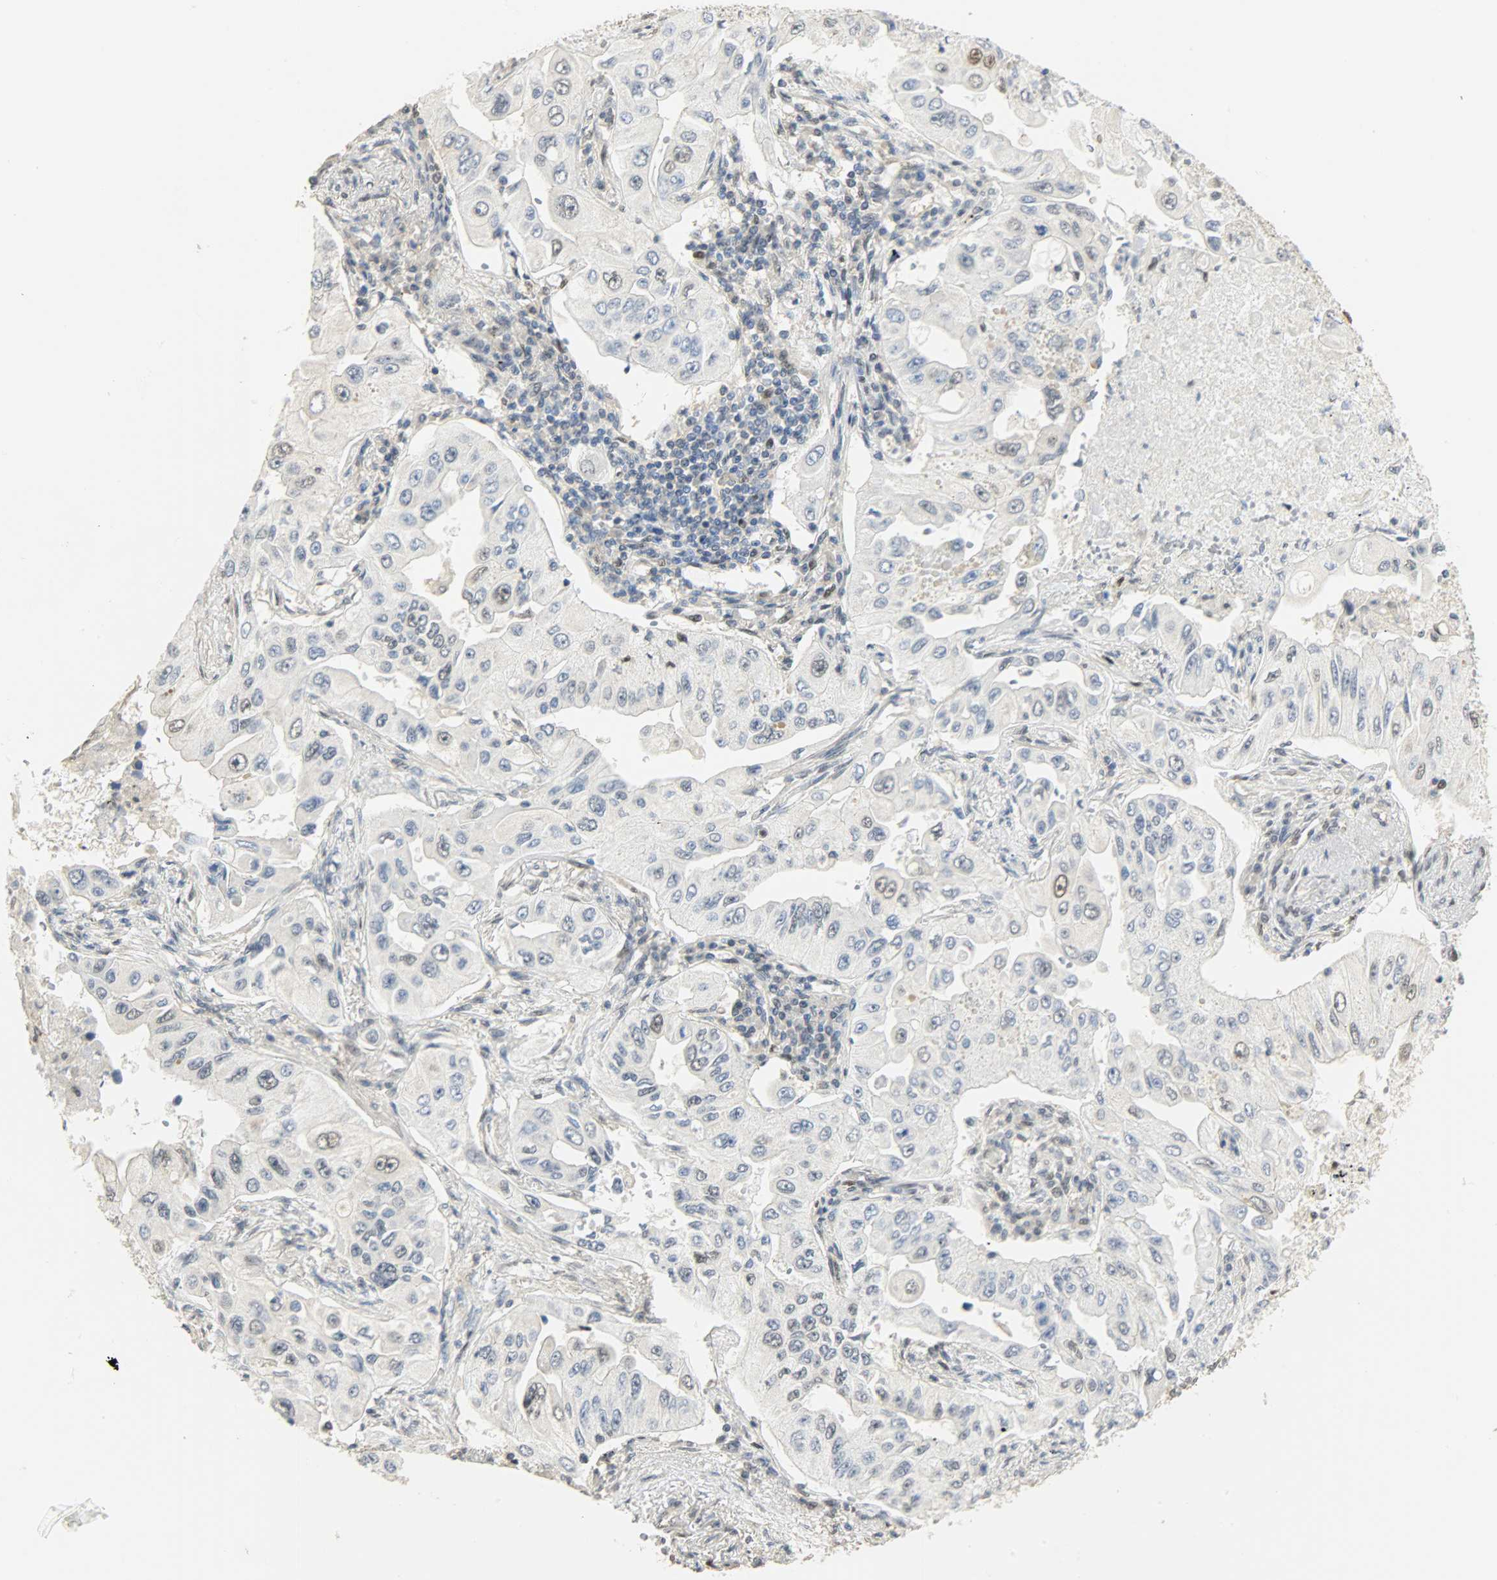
{"staining": {"intensity": "negative", "quantity": "none", "location": "none"}, "tissue": "lung cancer", "cell_type": "Tumor cells", "image_type": "cancer", "snomed": [{"axis": "morphology", "description": "Adenocarcinoma, NOS"}, {"axis": "topography", "description": "Lung"}], "caption": "Protein analysis of lung cancer shows no significant expression in tumor cells.", "gene": "NPEPL1", "patient": {"sex": "male", "age": 84}}